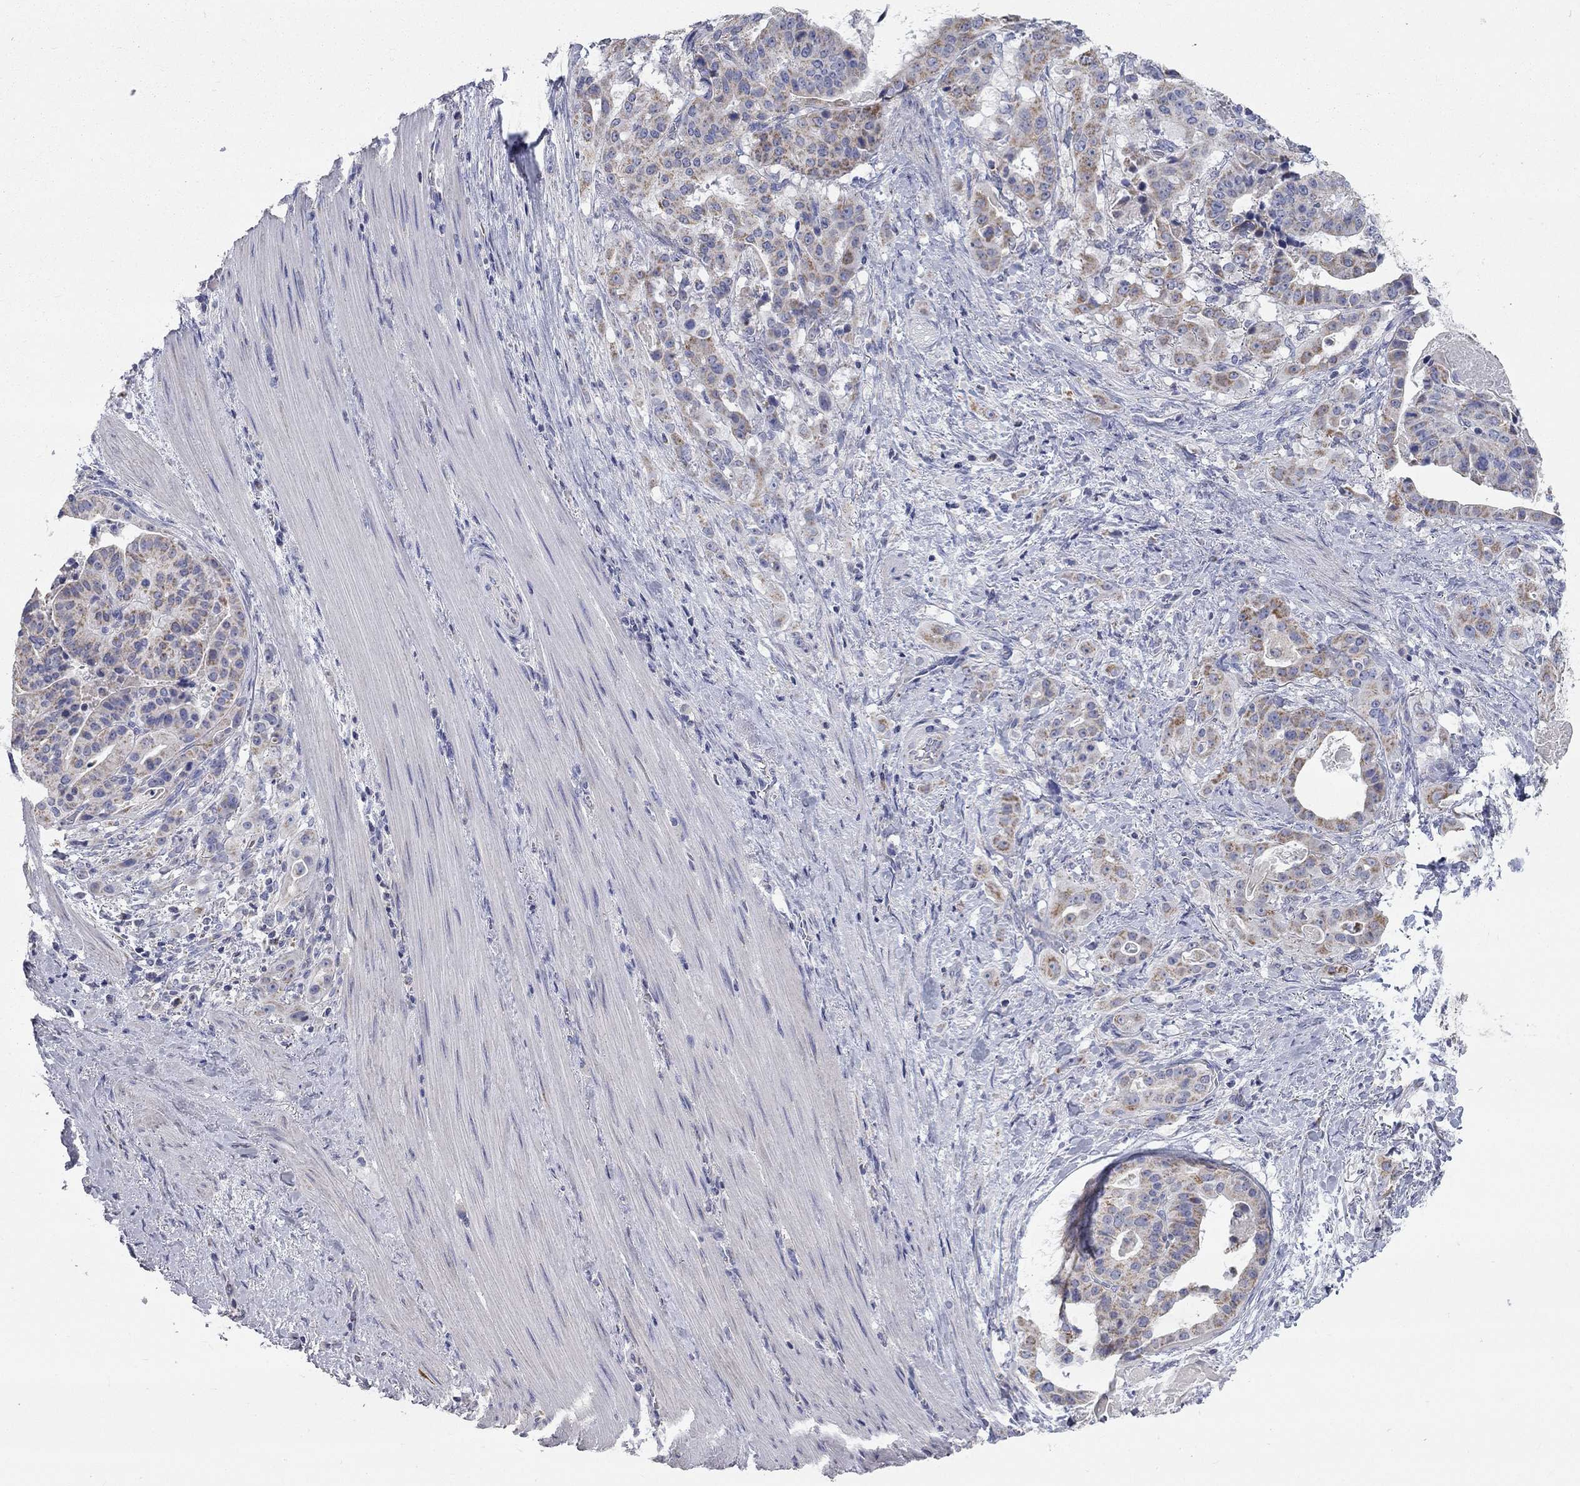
{"staining": {"intensity": "moderate", "quantity": "25%-75%", "location": "cytoplasmic/membranous"}, "tissue": "stomach cancer", "cell_type": "Tumor cells", "image_type": "cancer", "snomed": [{"axis": "morphology", "description": "Adenocarcinoma, NOS"}, {"axis": "topography", "description": "Stomach"}], "caption": "Protein staining shows moderate cytoplasmic/membranous staining in approximately 25%-75% of tumor cells in stomach cancer.", "gene": "CFAP161", "patient": {"sex": "male", "age": 48}}